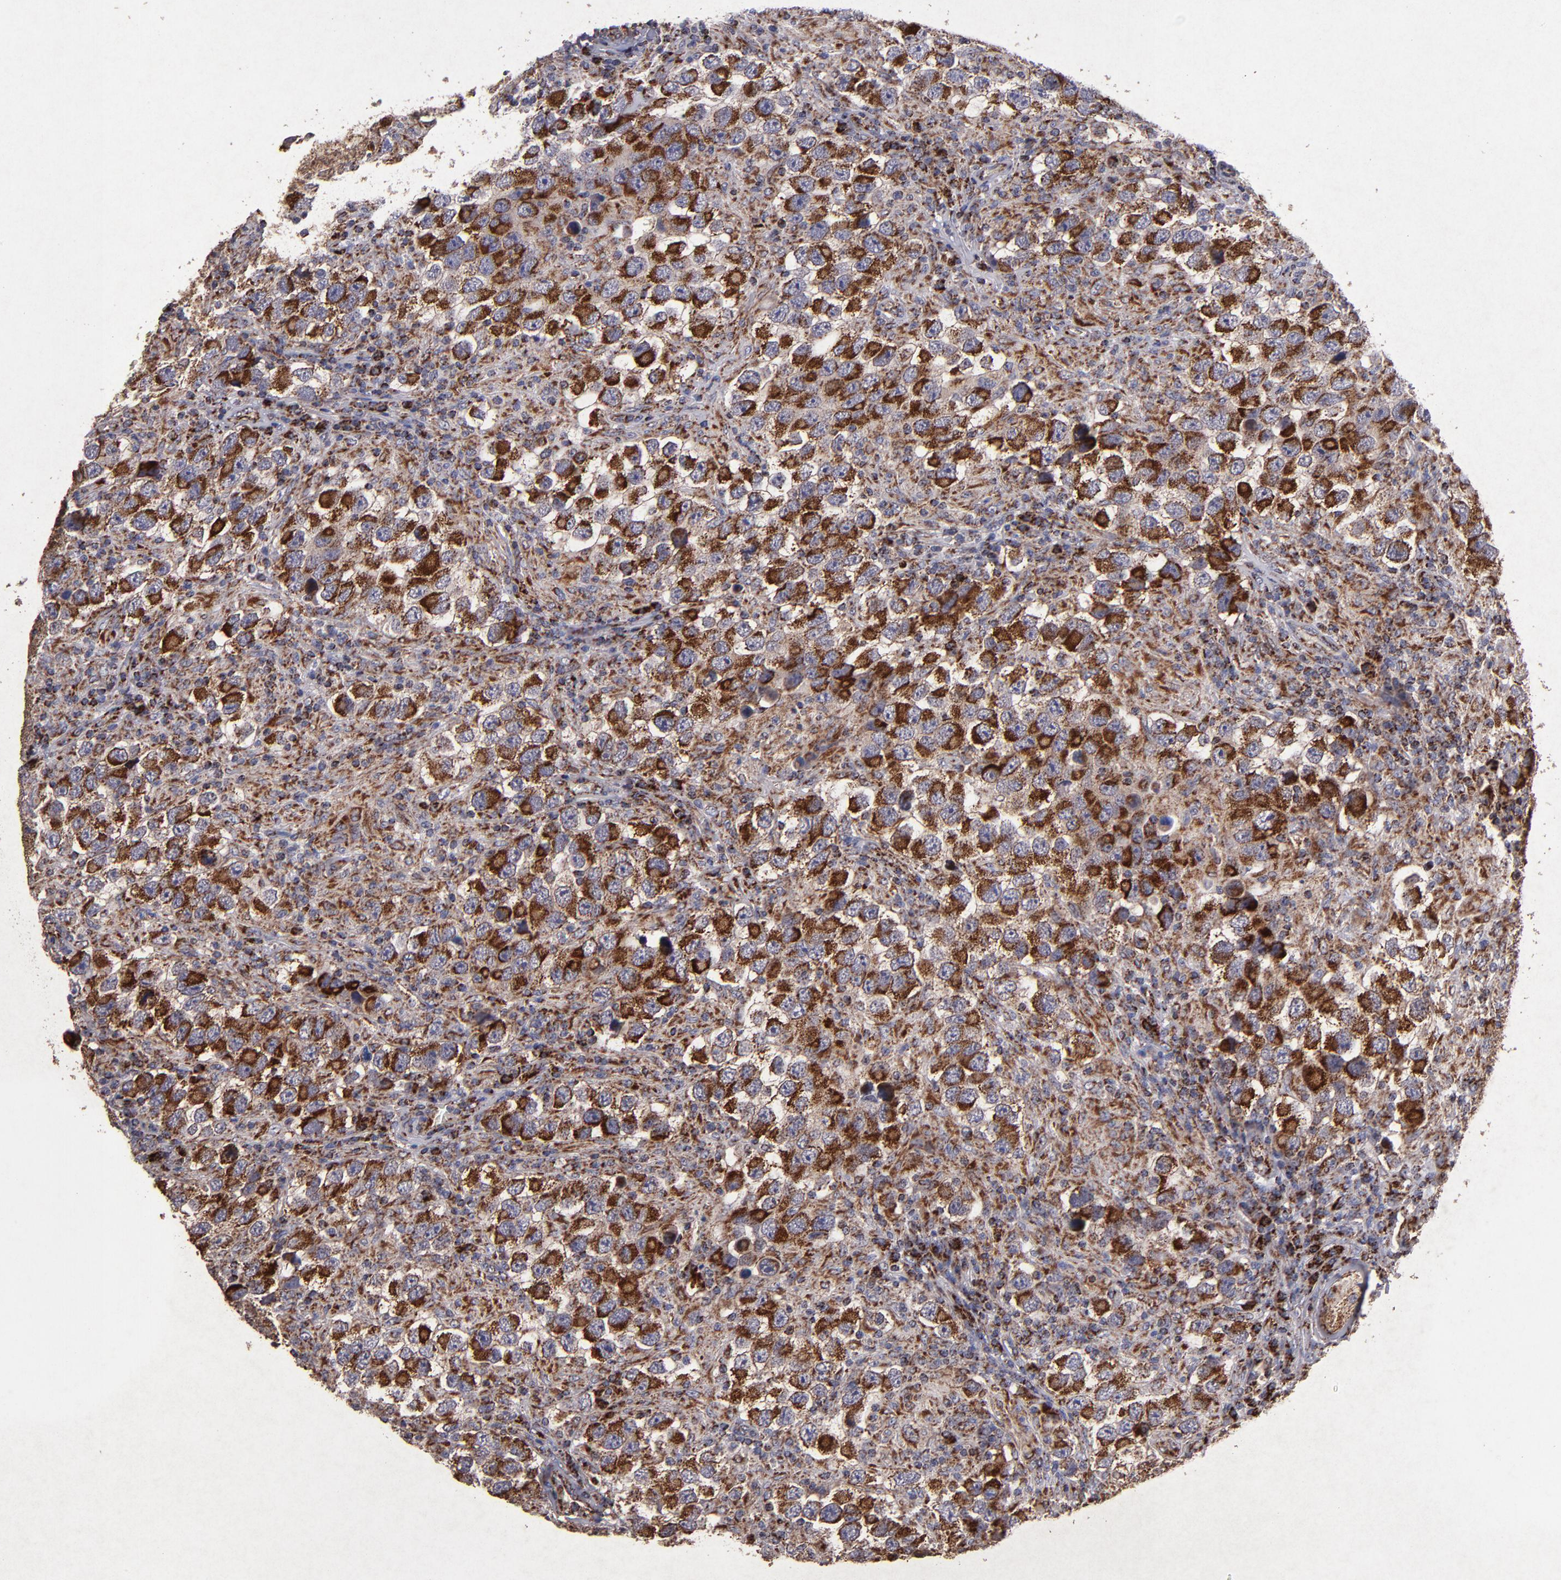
{"staining": {"intensity": "strong", "quantity": ">75%", "location": "cytoplasmic/membranous"}, "tissue": "testis cancer", "cell_type": "Tumor cells", "image_type": "cancer", "snomed": [{"axis": "morphology", "description": "Carcinoma, Embryonal, NOS"}, {"axis": "topography", "description": "Testis"}], "caption": "Protein expression analysis of human testis embryonal carcinoma reveals strong cytoplasmic/membranous staining in about >75% of tumor cells.", "gene": "TIMM9", "patient": {"sex": "male", "age": 21}}